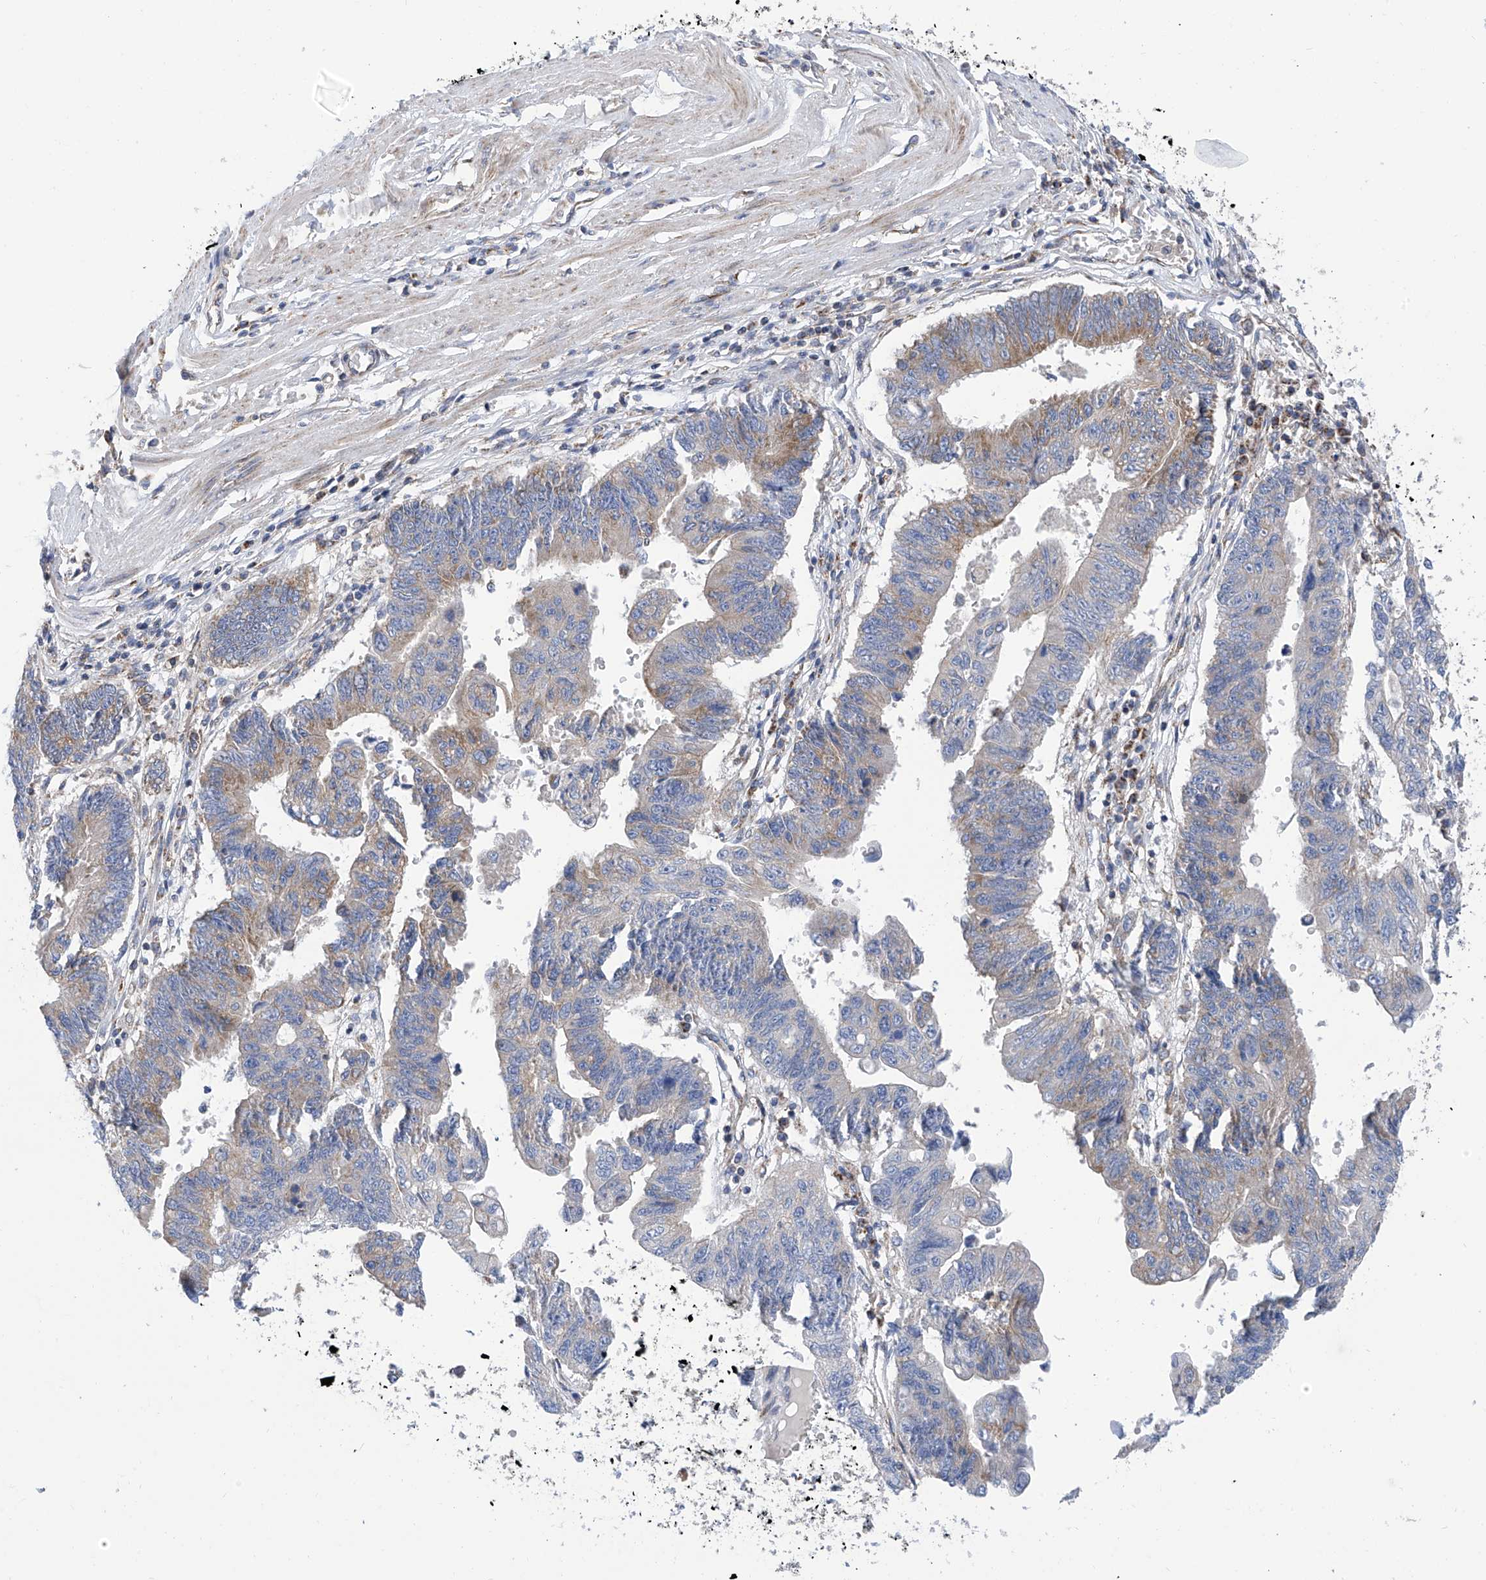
{"staining": {"intensity": "moderate", "quantity": "<25%", "location": "cytoplasmic/membranous"}, "tissue": "stomach cancer", "cell_type": "Tumor cells", "image_type": "cancer", "snomed": [{"axis": "morphology", "description": "Adenocarcinoma, NOS"}, {"axis": "topography", "description": "Stomach"}], "caption": "A photomicrograph of stomach adenocarcinoma stained for a protein exhibits moderate cytoplasmic/membranous brown staining in tumor cells. (IHC, brightfield microscopy, high magnification).", "gene": "P2RX7", "patient": {"sex": "male", "age": 59}}